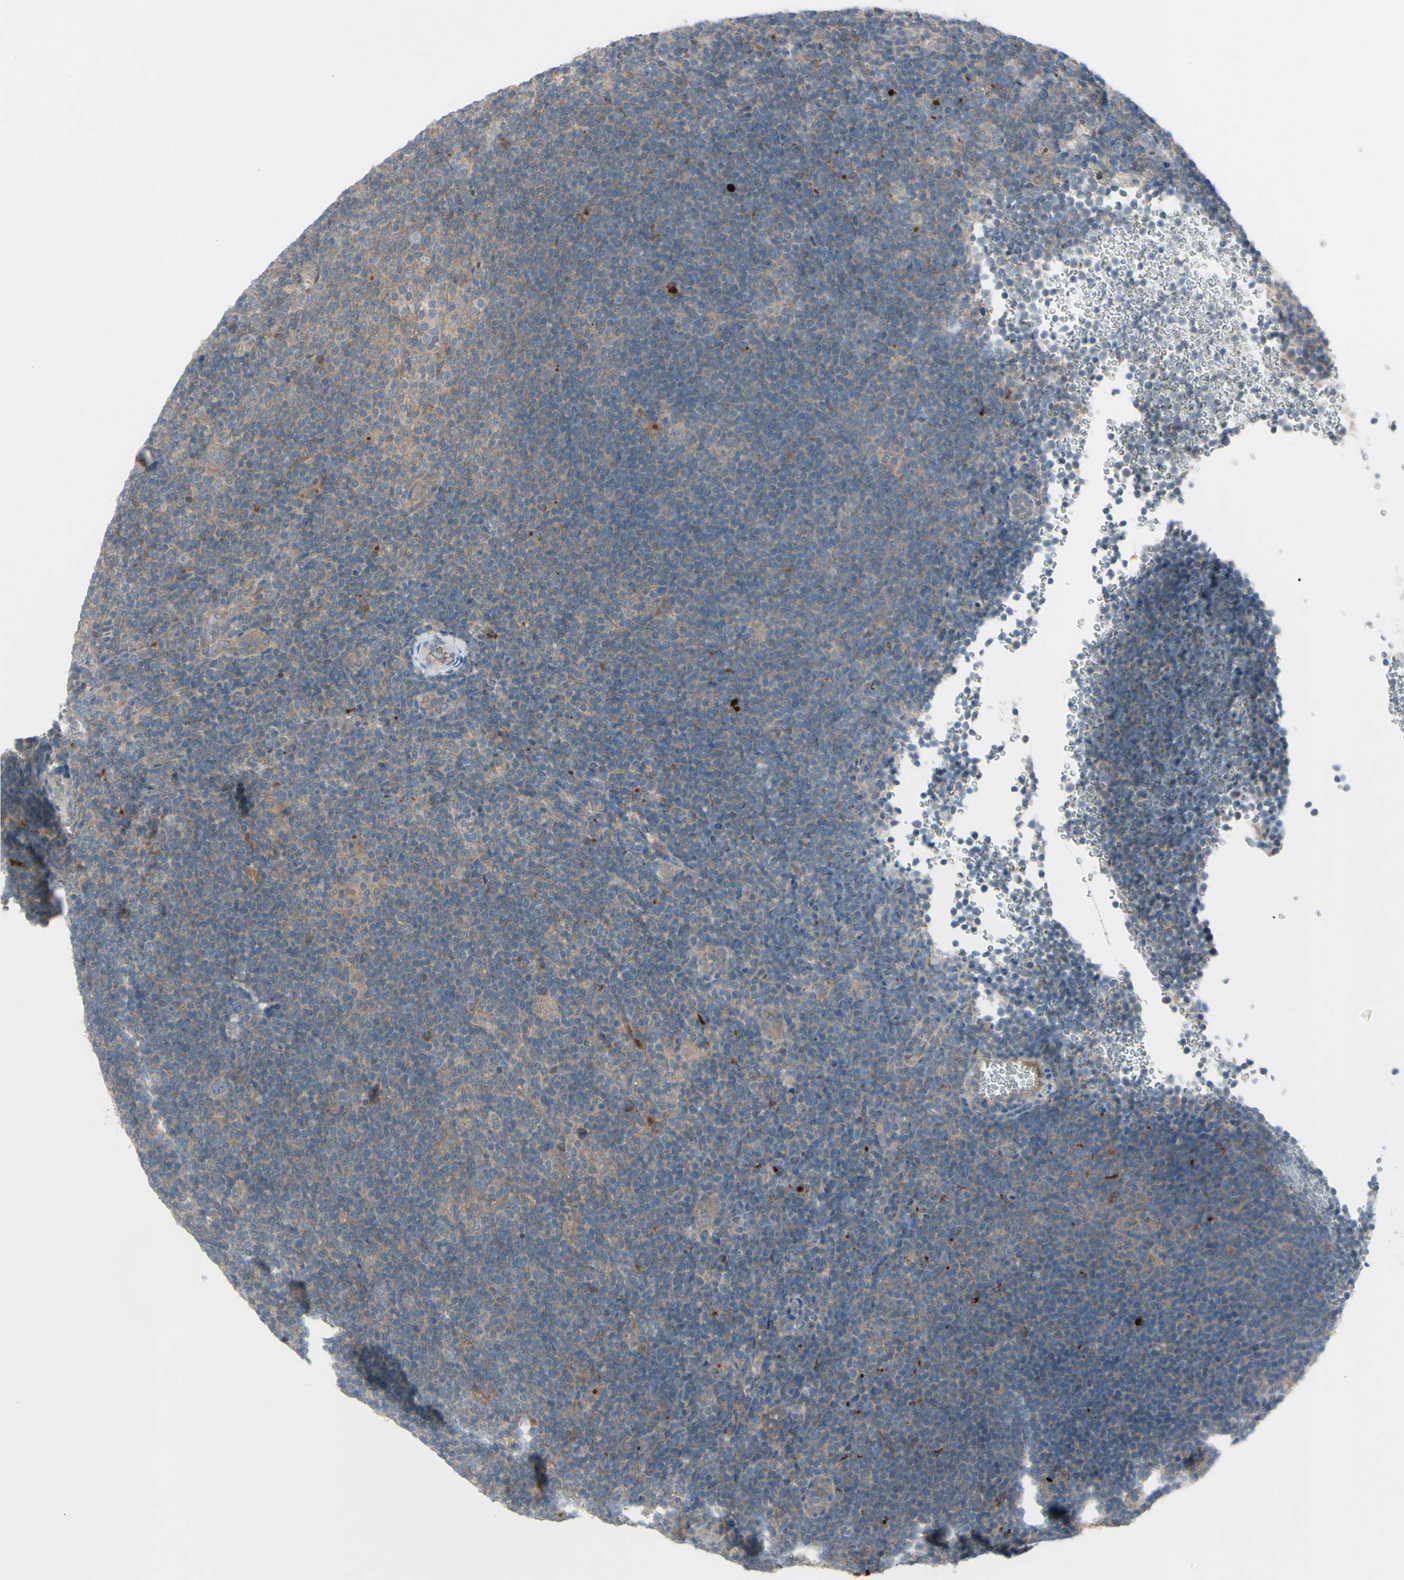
{"staining": {"intensity": "negative", "quantity": "none", "location": "none"}, "tissue": "lymphoma", "cell_type": "Tumor cells", "image_type": "cancer", "snomed": [{"axis": "morphology", "description": "Hodgkin's disease, NOS"}, {"axis": "topography", "description": "Lymph node"}], "caption": "A high-resolution image shows IHC staining of Hodgkin's disease, which demonstrates no significant staining in tumor cells.", "gene": "AFP", "patient": {"sex": "female", "age": 57}}